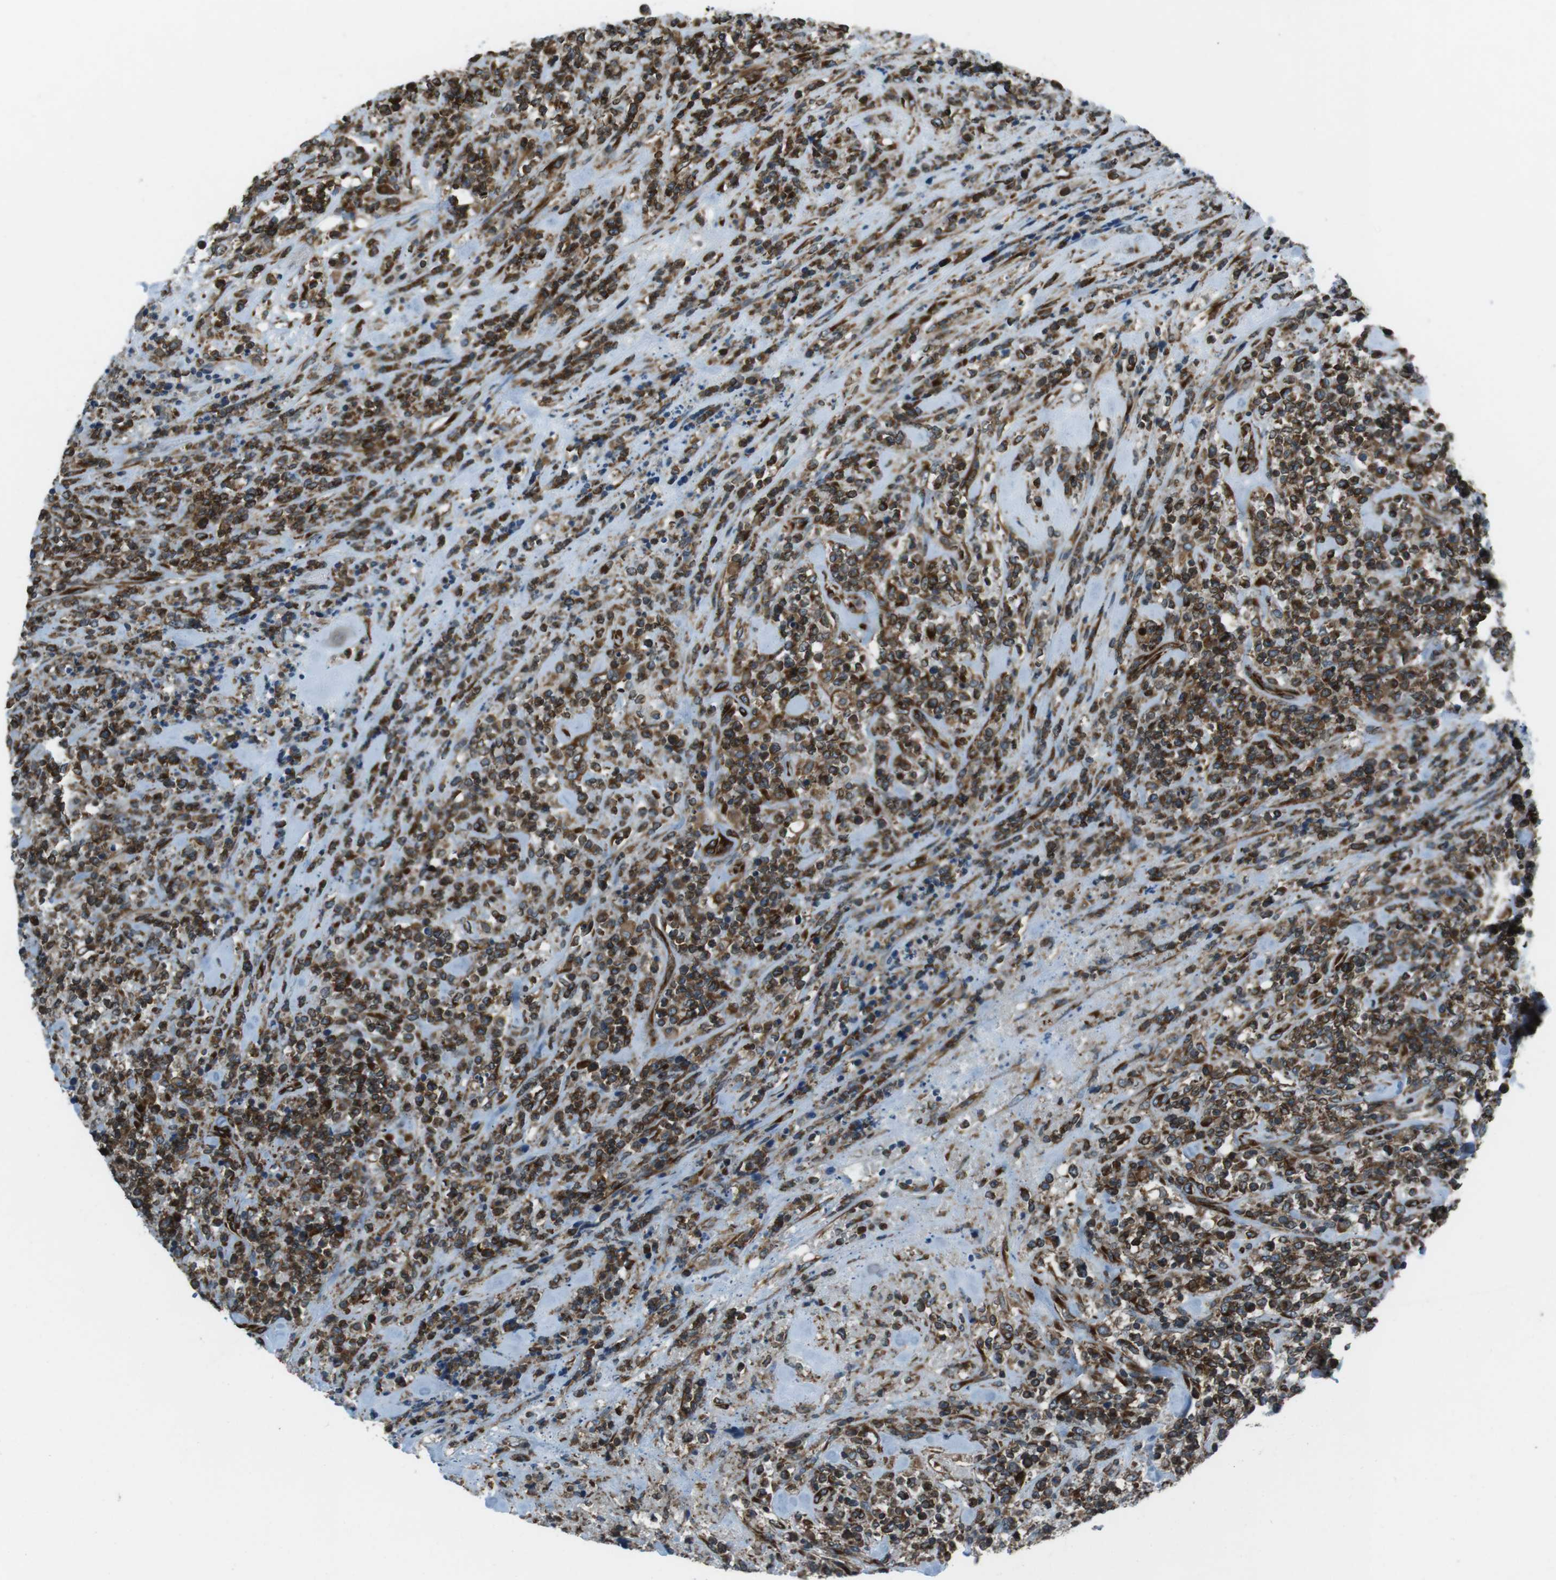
{"staining": {"intensity": "strong", "quantity": ">75%", "location": "cytoplasmic/membranous"}, "tissue": "lymphoma", "cell_type": "Tumor cells", "image_type": "cancer", "snomed": [{"axis": "morphology", "description": "Malignant lymphoma, non-Hodgkin's type, High grade"}, {"axis": "topography", "description": "Soft tissue"}], "caption": "A high amount of strong cytoplasmic/membranous expression is present in approximately >75% of tumor cells in lymphoma tissue.", "gene": "KTN1", "patient": {"sex": "male", "age": 18}}